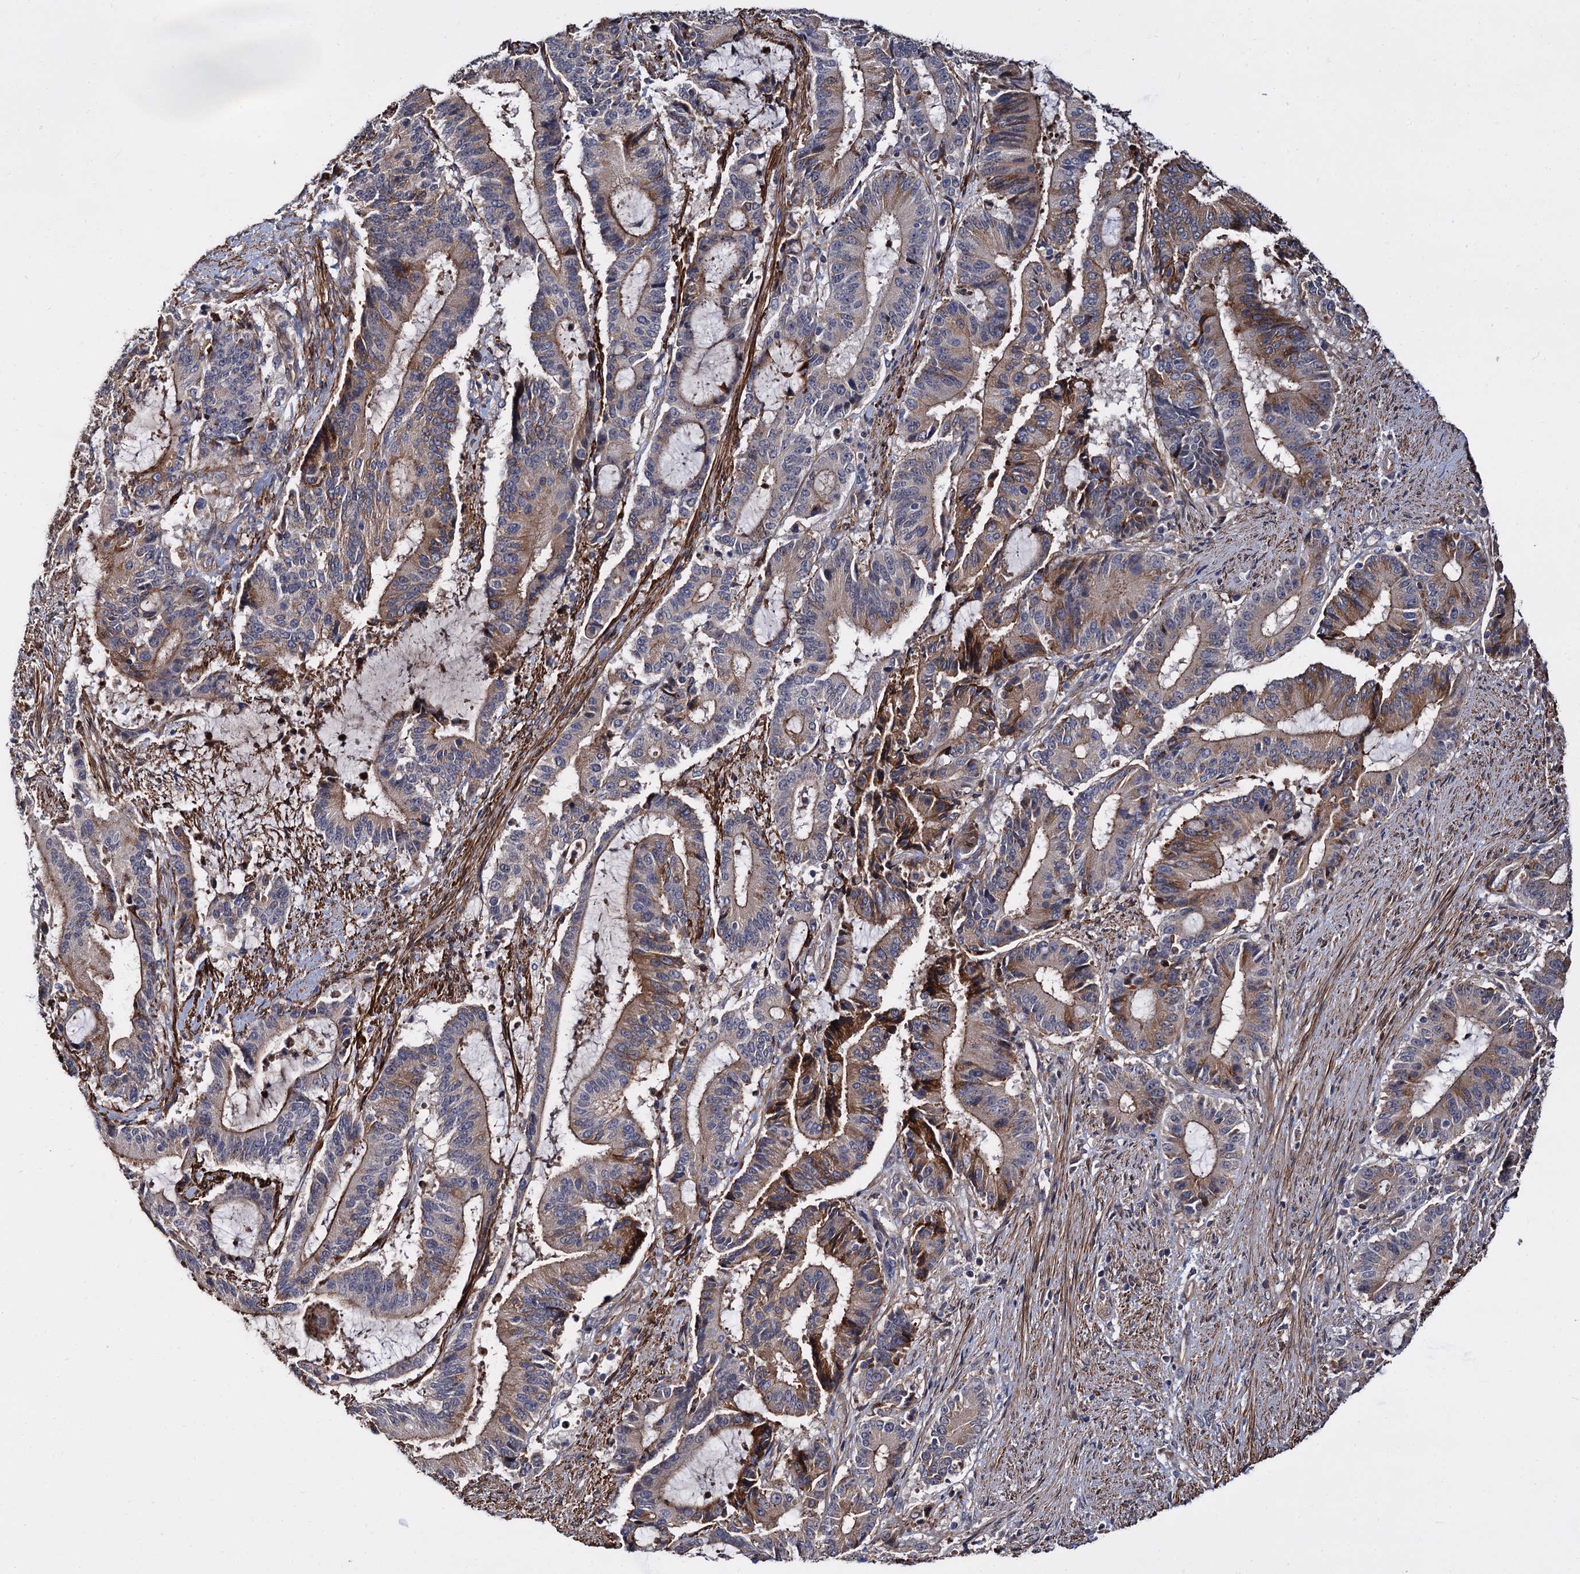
{"staining": {"intensity": "moderate", "quantity": "25%-75%", "location": "cytoplasmic/membranous"}, "tissue": "liver cancer", "cell_type": "Tumor cells", "image_type": "cancer", "snomed": [{"axis": "morphology", "description": "Normal tissue, NOS"}, {"axis": "morphology", "description": "Cholangiocarcinoma"}, {"axis": "topography", "description": "Liver"}, {"axis": "topography", "description": "Peripheral nerve tissue"}], "caption": "Tumor cells display medium levels of moderate cytoplasmic/membranous staining in about 25%-75% of cells in cholangiocarcinoma (liver).", "gene": "ISM2", "patient": {"sex": "female", "age": 73}}